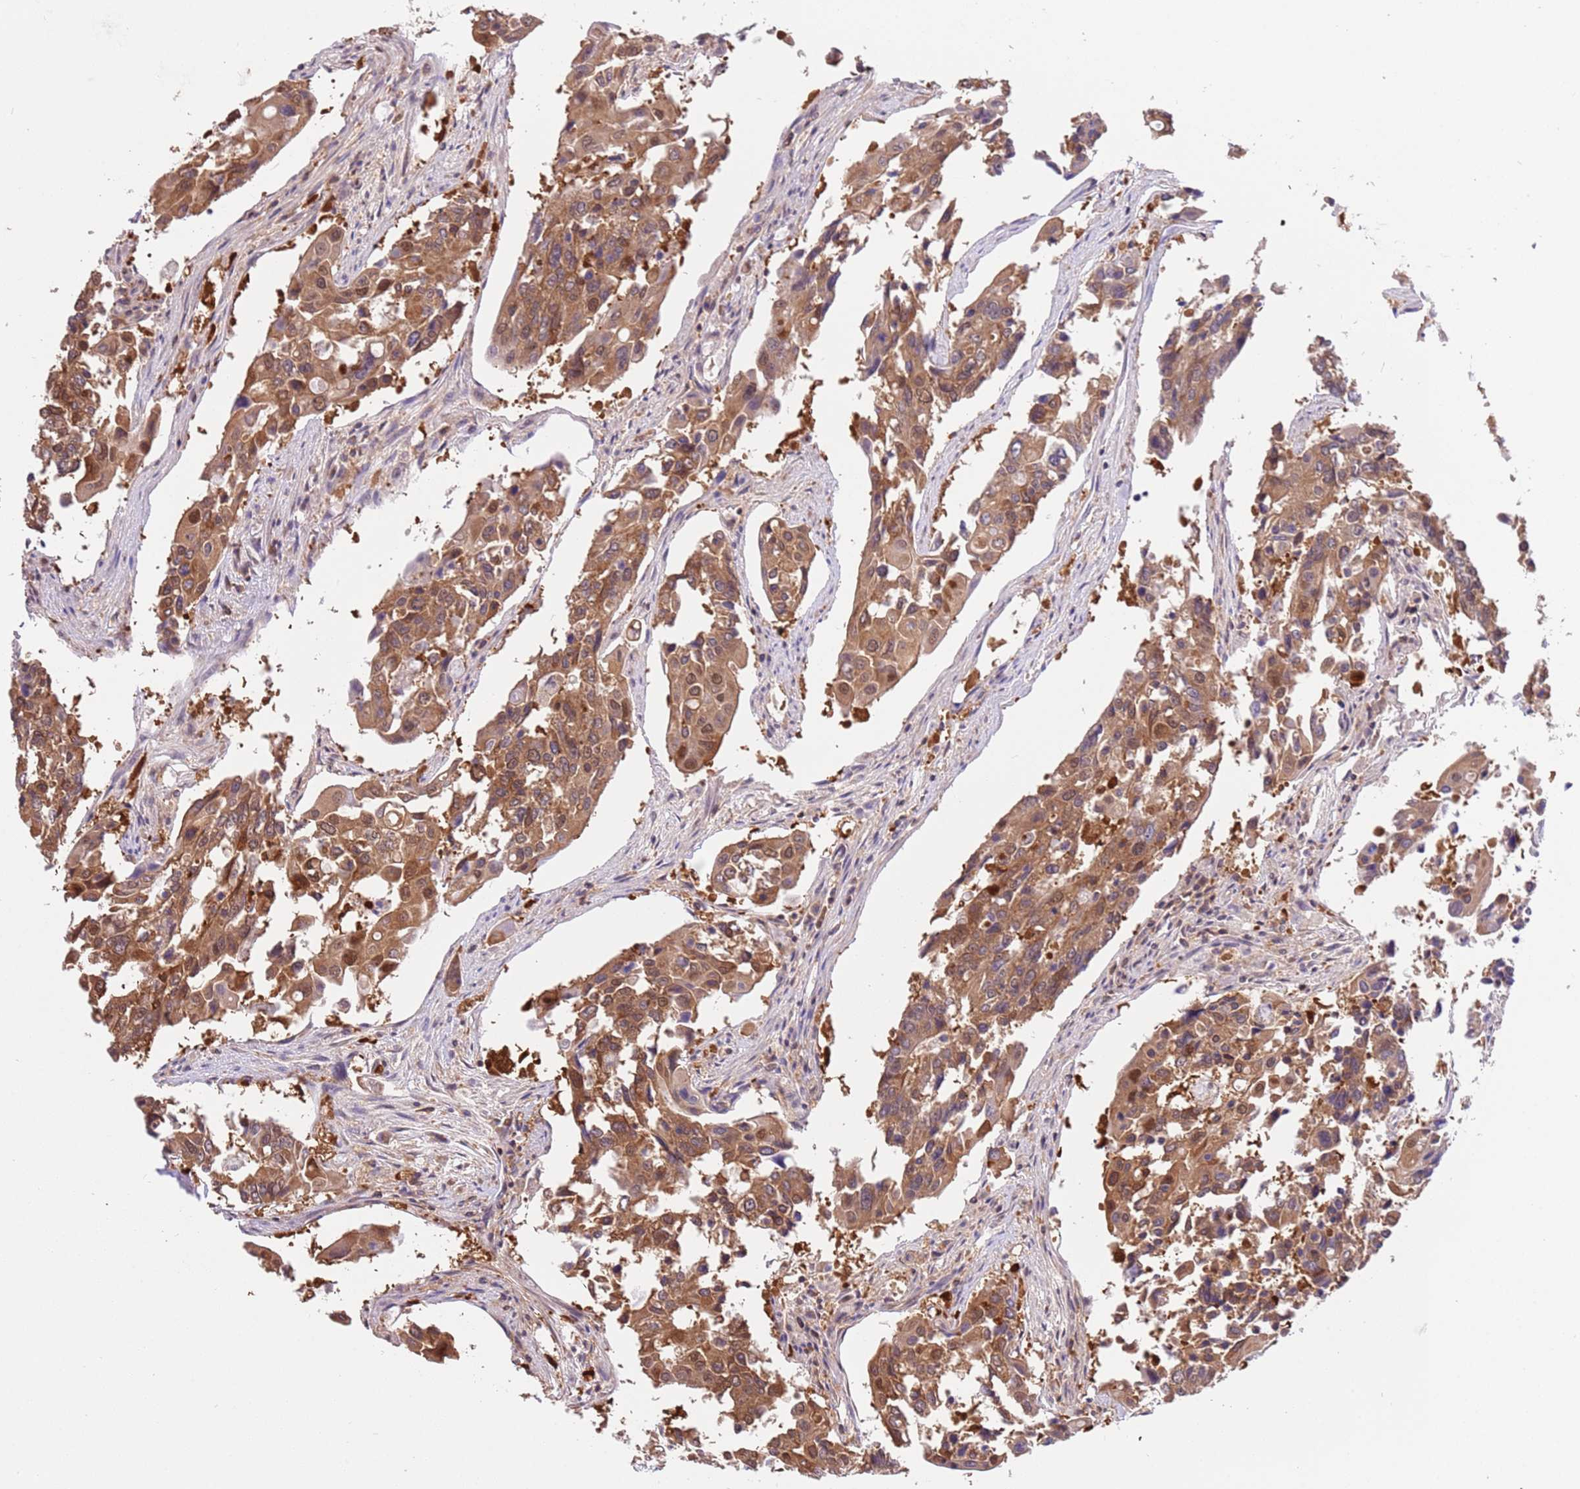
{"staining": {"intensity": "moderate", "quantity": ">75%", "location": "cytoplasmic/membranous"}, "tissue": "colorectal cancer", "cell_type": "Tumor cells", "image_type": "cancer", "snomed": [{"axis": "morphology", "description": "Adenocarcinoma, NOS"}, {"axis": "topography", "description": "Colon"}], "caption": "Immunohistochemical staining of human colorectal adenocarcinoma exhibits medium levels of moderate cytoplasmic/membranous protein expression in approximately >75% of tumor cells.", "gene": "STIP1", "patient": {"sex": "male", "age": 77}}